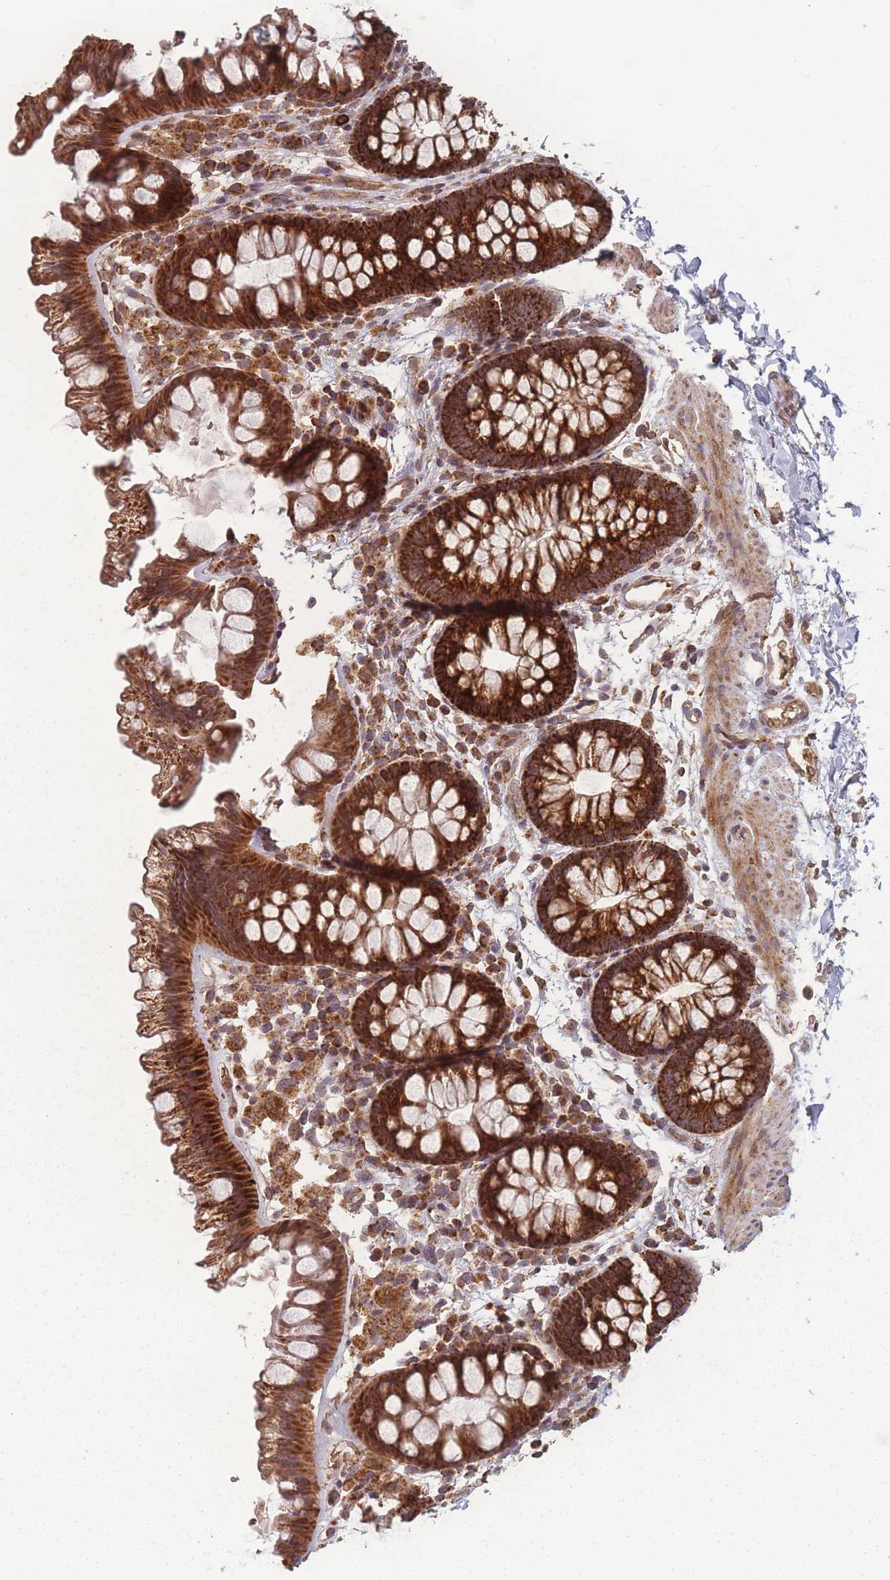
{"staining": {"intensity": "moderate", "quantity": ">75%", "location": "cytoplasmic/membranous"}, "tissue": "colon", "cell_type": "Endothelial cells", "image_type": "normal", "snomed": [{"axis": "morphology", "description": "Normal tissue, NOS"}, {"axis": "topography", "description": "Colon"}], "caption": "Immunohistochemistry (IHC) (DAB) staining of benign human colon exhibits moderate cytoplasmic/membranous protein positivity in about >75% of endothelial cells. The staining was performed using DAB, with brown indicating positive protein expression. Nuclei are stained blue with hematoxylin.", "gene": "LYRM7", "patient": {"sex": "female", "age": 62}}